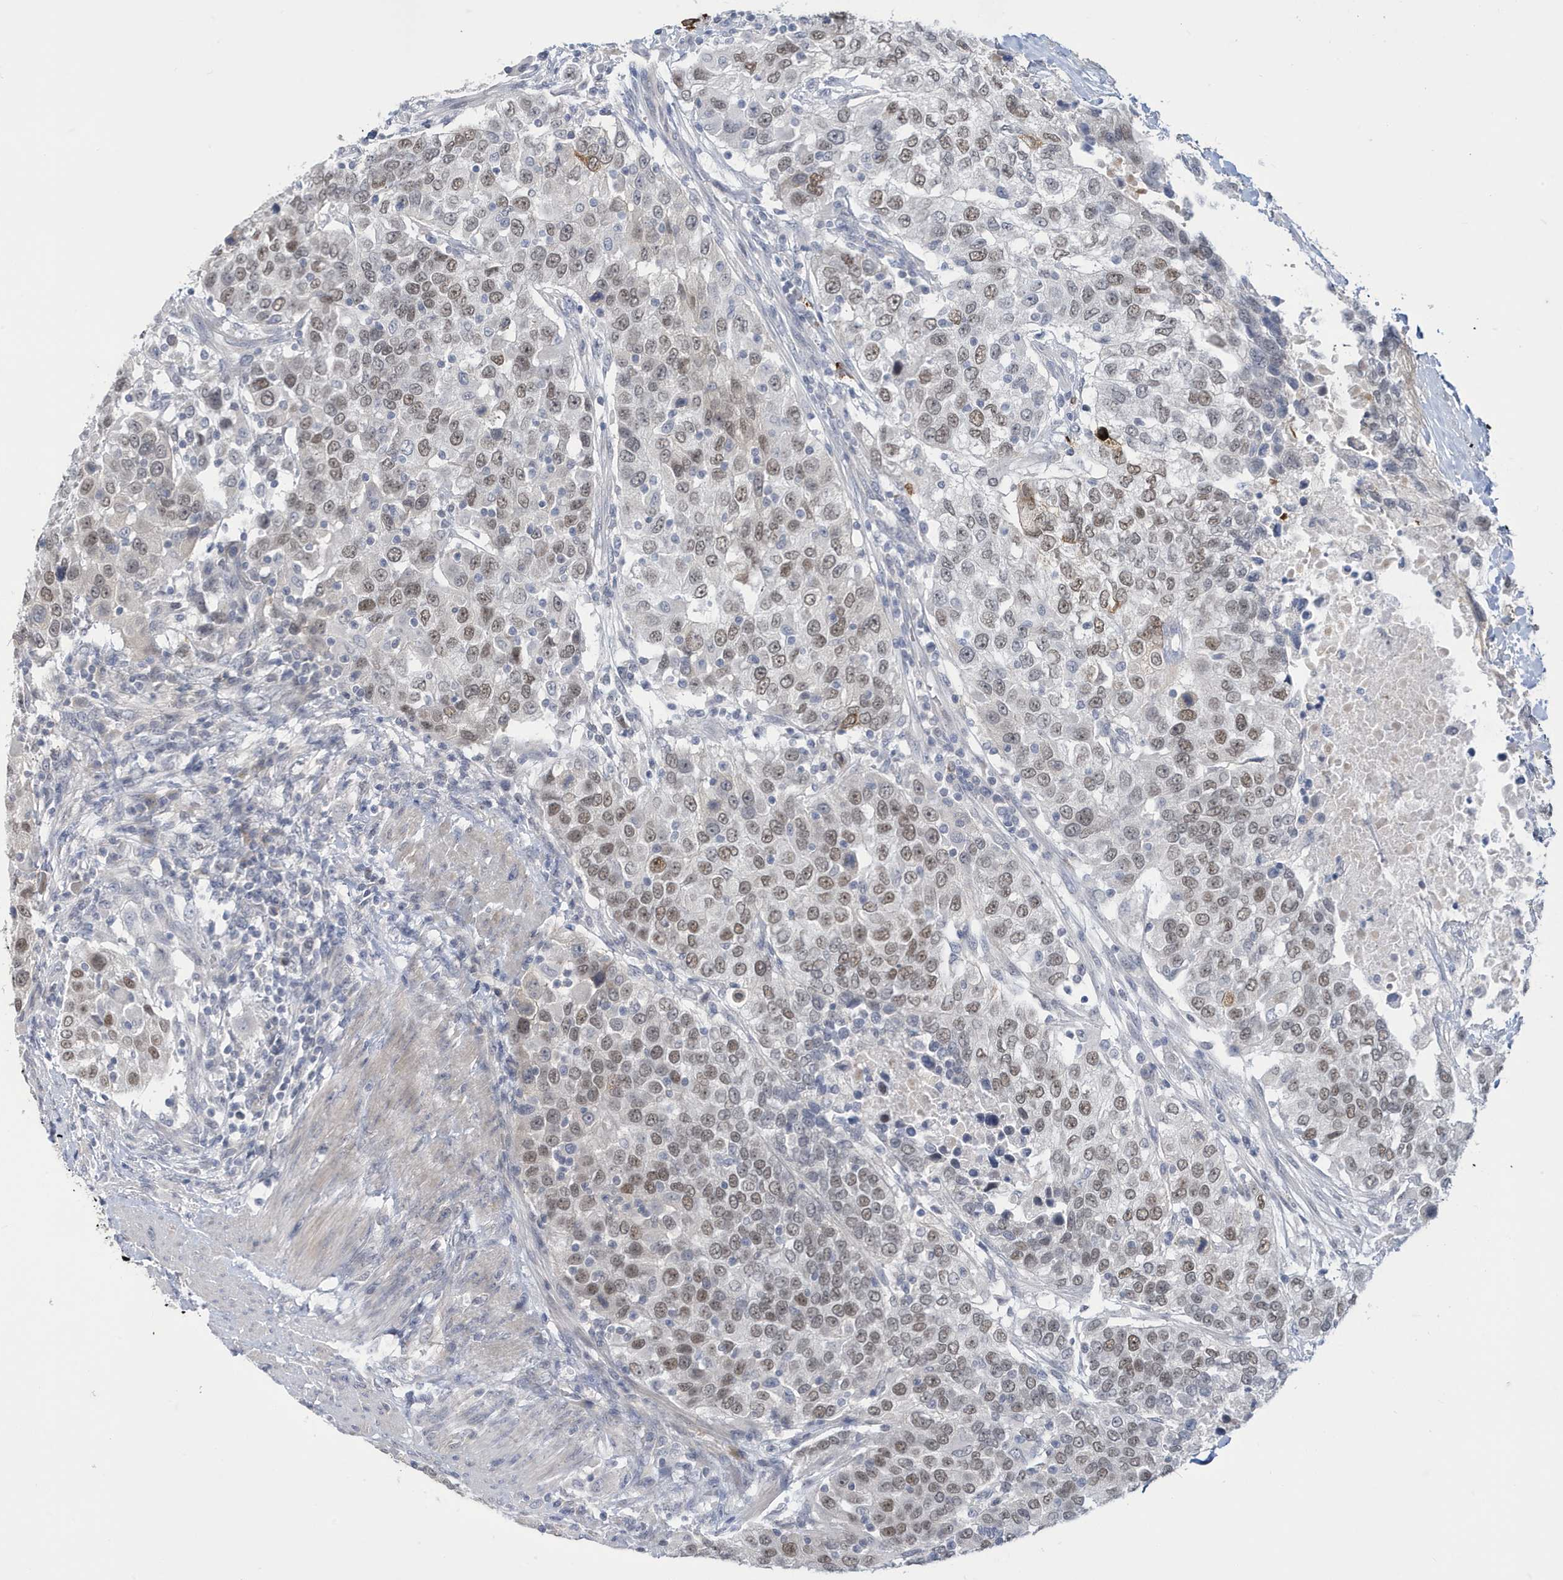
{"staining": {"intensity": "weak", "quantity": ">75%", "location": "nuclear"}, "tissue": "urothelial cancer", "cell_type": "Tumor cells", "image_type": "cancer", "snomed": [{"axis": "morphology", "description": "Urothelial carcinoma, High grade"}, {"axis": "topography", "description": "Urinary bladder"}], "caption": "Immunohistochemistry of urothelial cancer demonstrates low levels of weak nuclear expression in approximately >75% of tumor cells.", "gene": "ZNF654", "patient": {"sex": "female", "age": 80}}